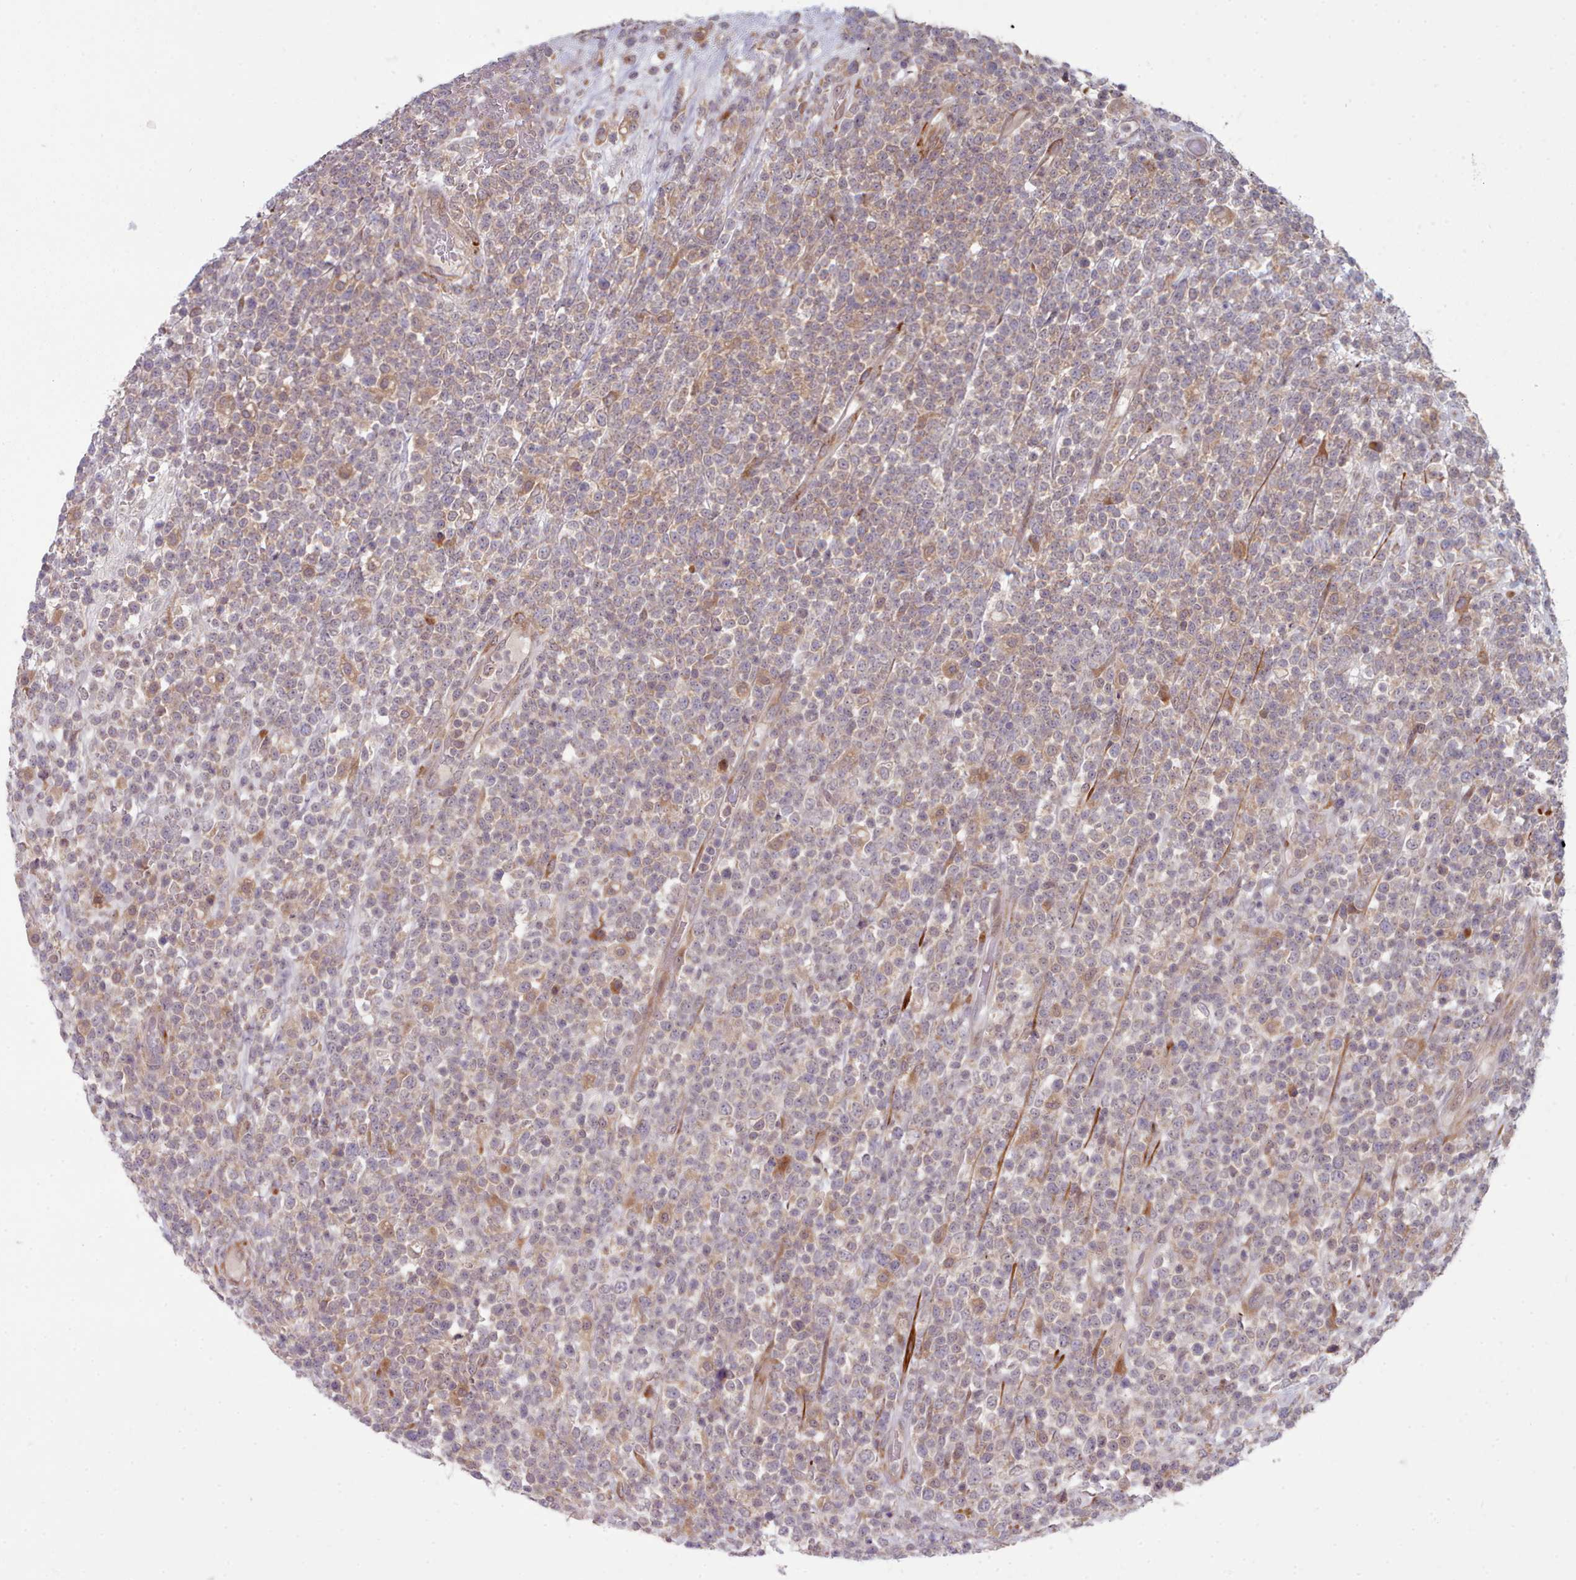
{"staining": {"intensity": "weak", "quantity": "25%-75%", "location": "cytoplasmic/membranous"}, "tissue": "lymphoma", "cell_type": "Tumor cells", "image_type": "cancer", "snomed": [{"axis": "morphology", "description": "Malignant lymphoma, non-Hodgkin's type, High grade"}, {"axis": "topography", "description": "Colon"}], "caption": "Tumor cells demonstrate low levels of weak cytoplasmic/membranous expression in about 25%-75% of cells in lymphoma.", "gene": "TRIM26", "patient": {"sex": "female", "age": 53}}